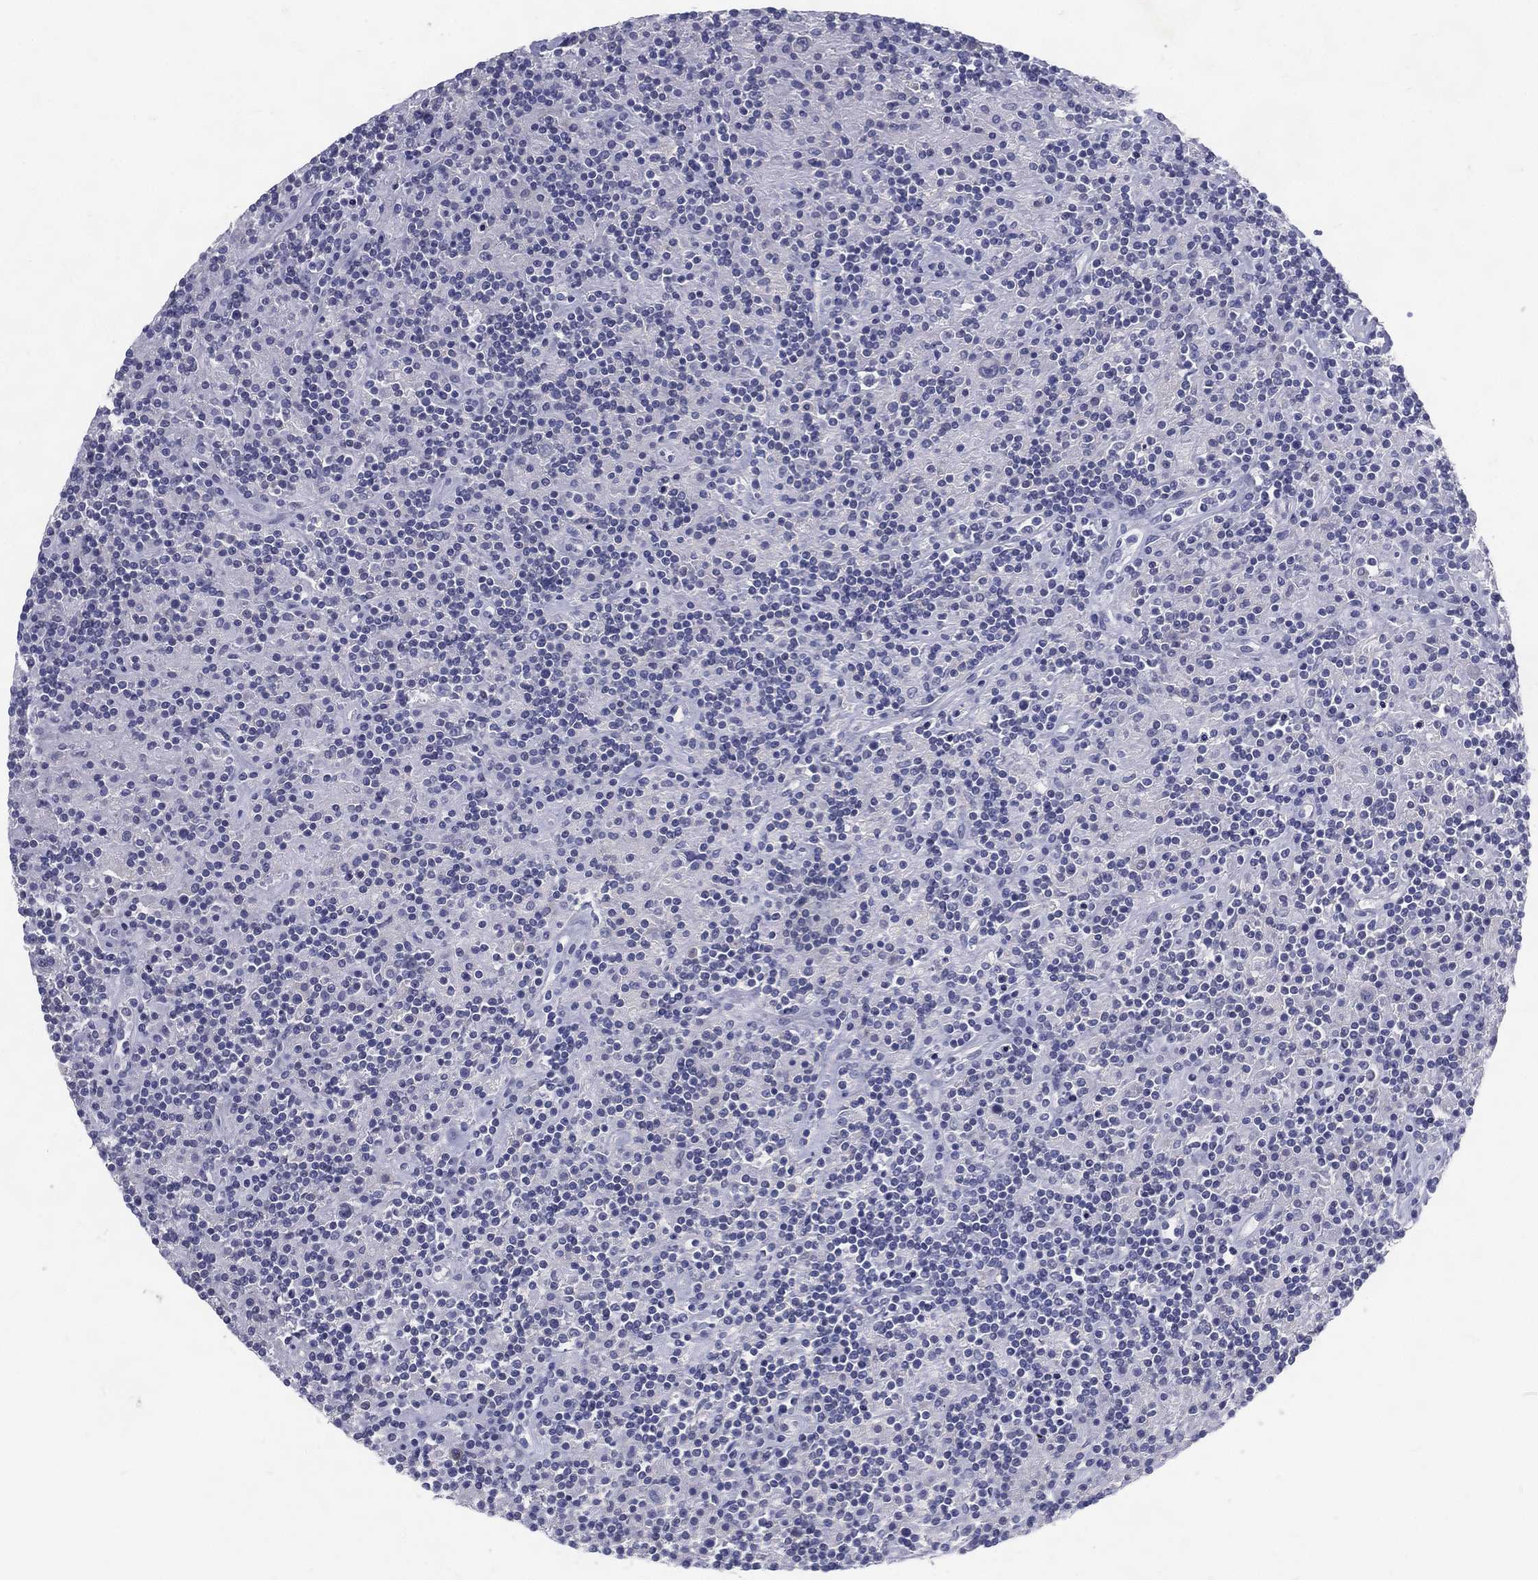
{"staining": {"intensity": "negative", "quantity": "none", "location": "none"}, "tissue": "lymphoma", "cell_type": "Tumor cells", "image_type": "cancer", "snomed": [{"axis": "morphology", "description": "Hodgkin's disease, NOS"}, {"axis": "topography", "description": "Lymph node"}], "caption": "An immunohistochemistry (IHC) image of lymphoma is shown. There is no staining in tumor cells of lymphoma. (DAB (3,3'-diaminobenzidine) immunohistochemistry (IHC) with hematoxylin counter stain).", "gene": "RGS13", "patient": {"sex": "male", "age": 70}}